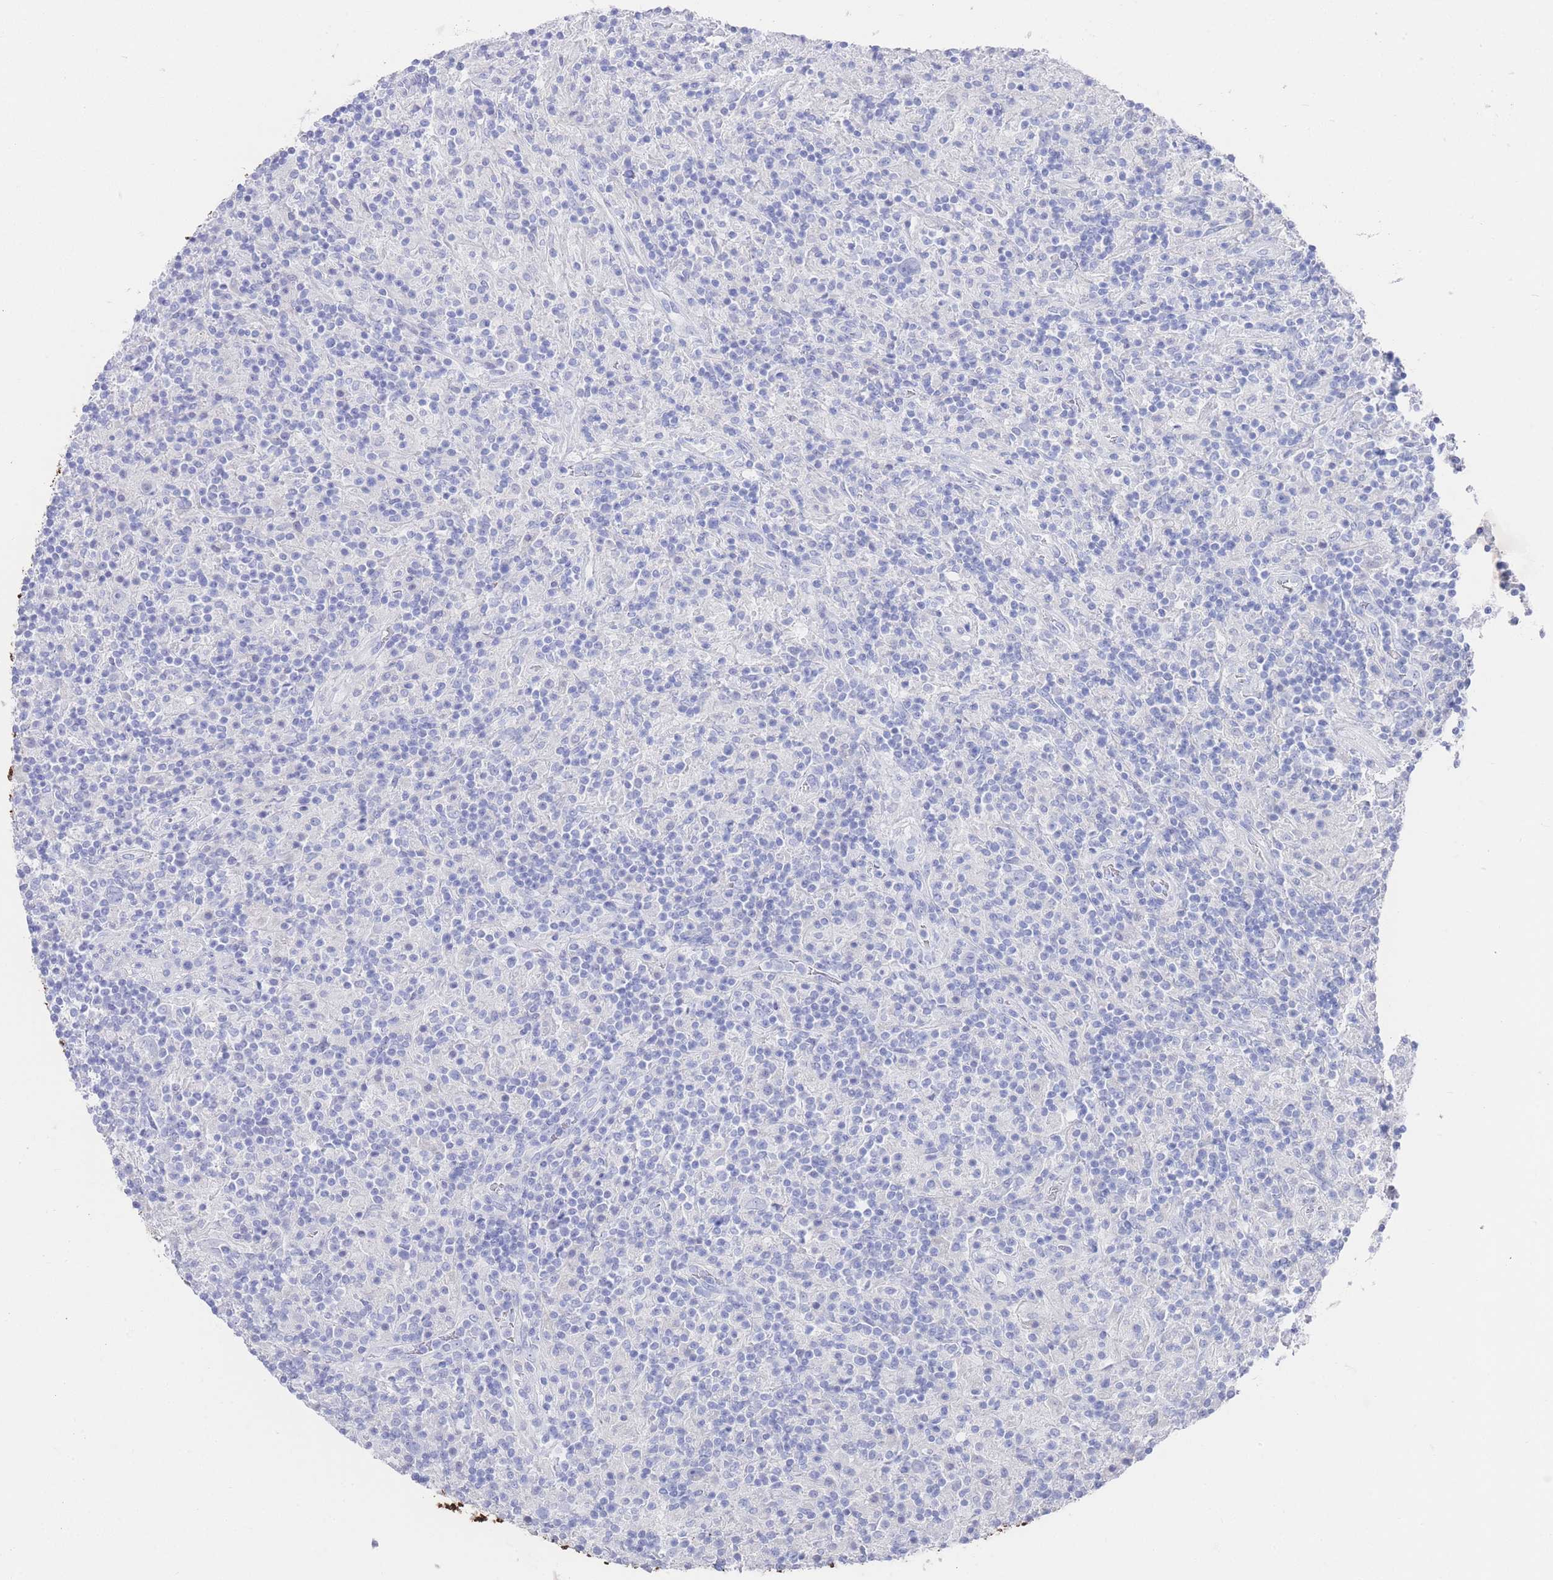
{"staining": {"intensity": "negative", "quantity": "none", "location": "none"}, "tissue": "lymphoma", "cell_type": "Tumor cells", "image_type": "cancer", "snomed": [{"axis": "morphology", "description": "Hodgkin's disease, NOS"}, {"axis": "topography", "description": "Lymph node"}], "caption": "Hodgkin's disease was stained to show a protein in brown. There is no significant positivity in tumor cells.", "gene": "LRRC37A", "patient": {"sex": "male", "age": 70}}